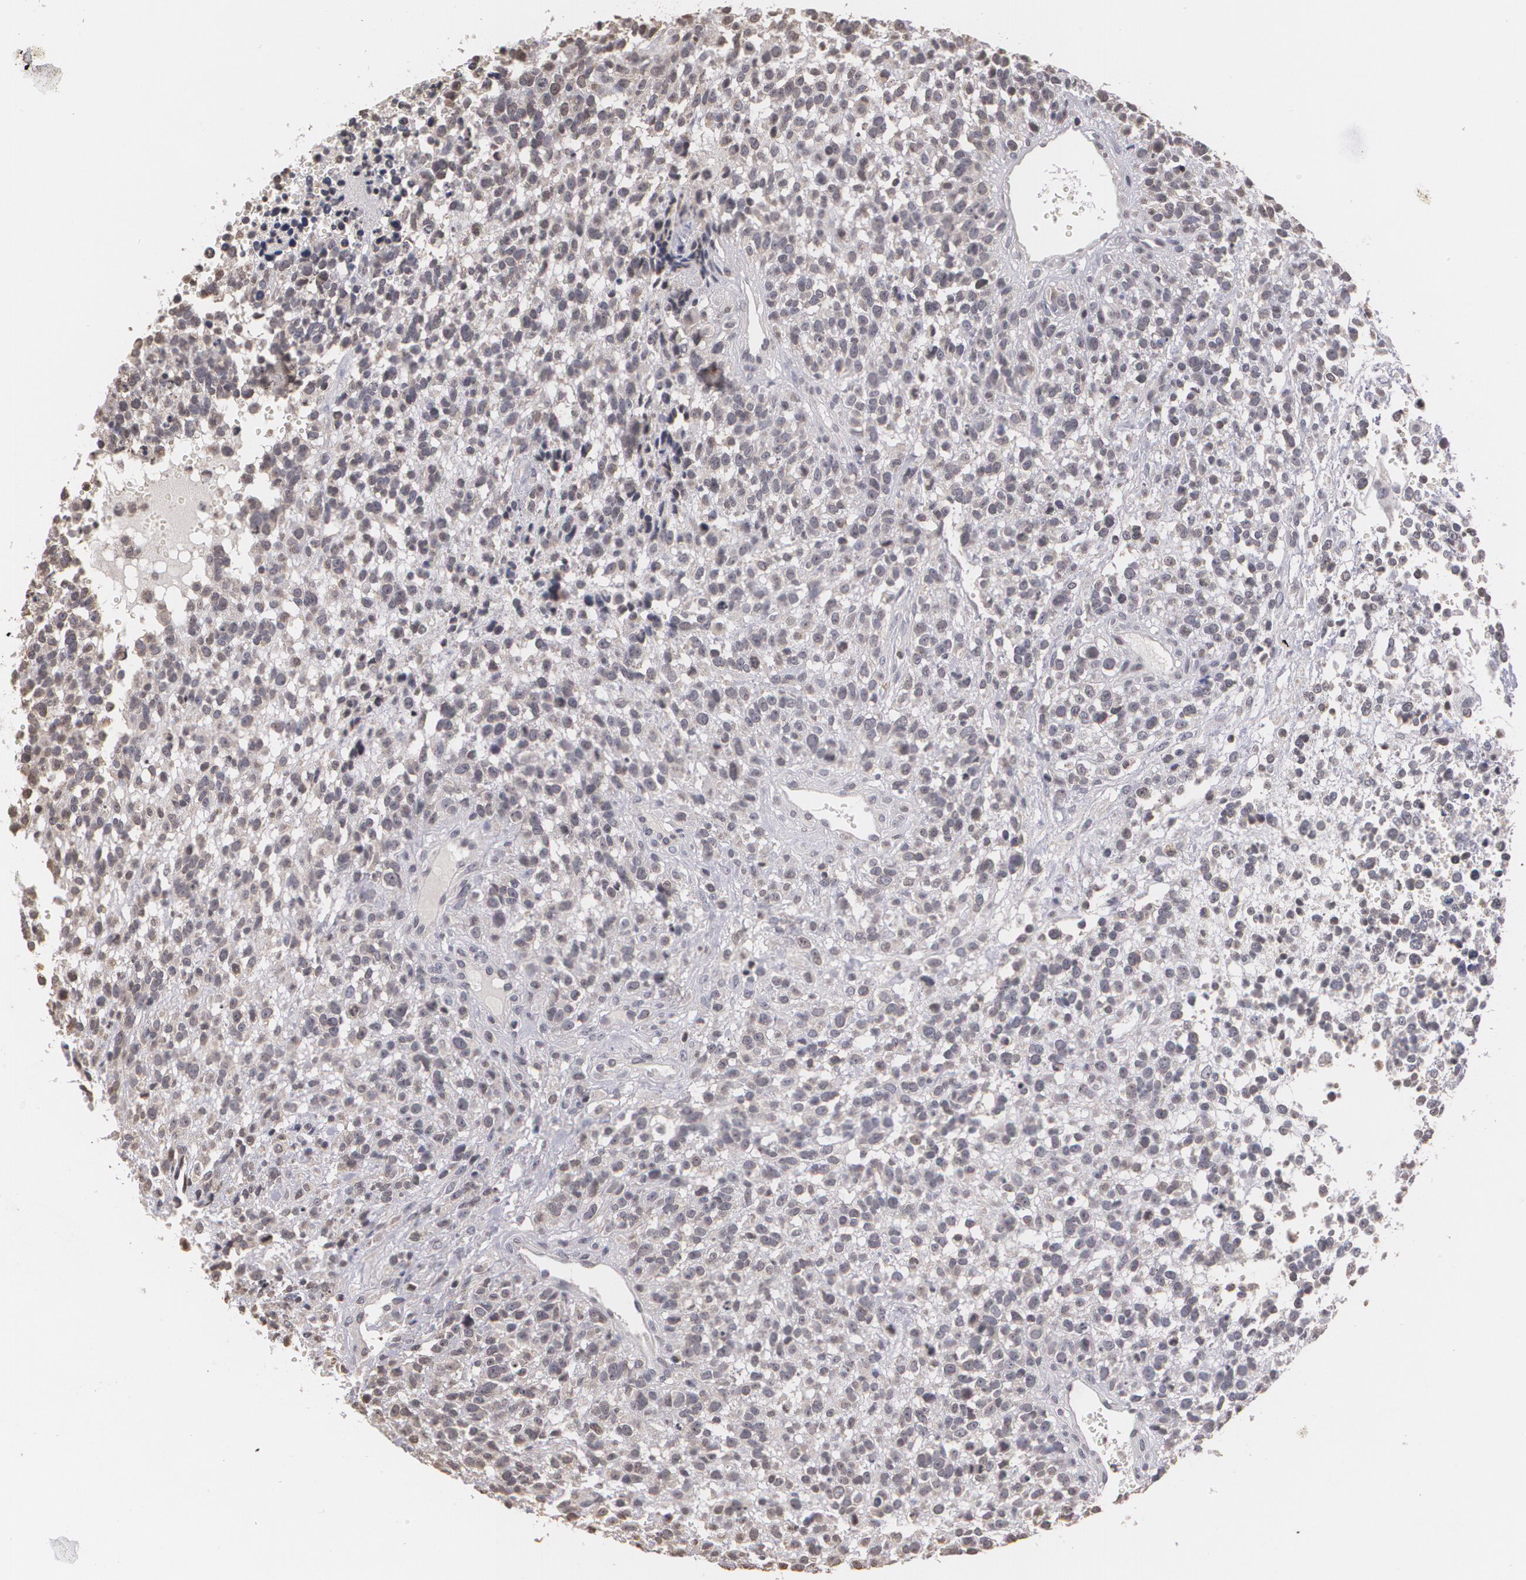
{"staining": {"intensity": "negative", "quantity": "none", "location": "none"}, "tissue": "glioma", "cell_type": "Tumor cells", "image_type": "cancer", "snomed": [{"axis": "morphology", "description": "Glioma, malignant, High grade"}, {"axis": "topography", "description": "Brain"}], "caption": "A histopathology image of glioma stained for a protein reveals no brown staining in tumor cells.", "gene": "THRB", "patient": {"sex": "male", "age": 66}}